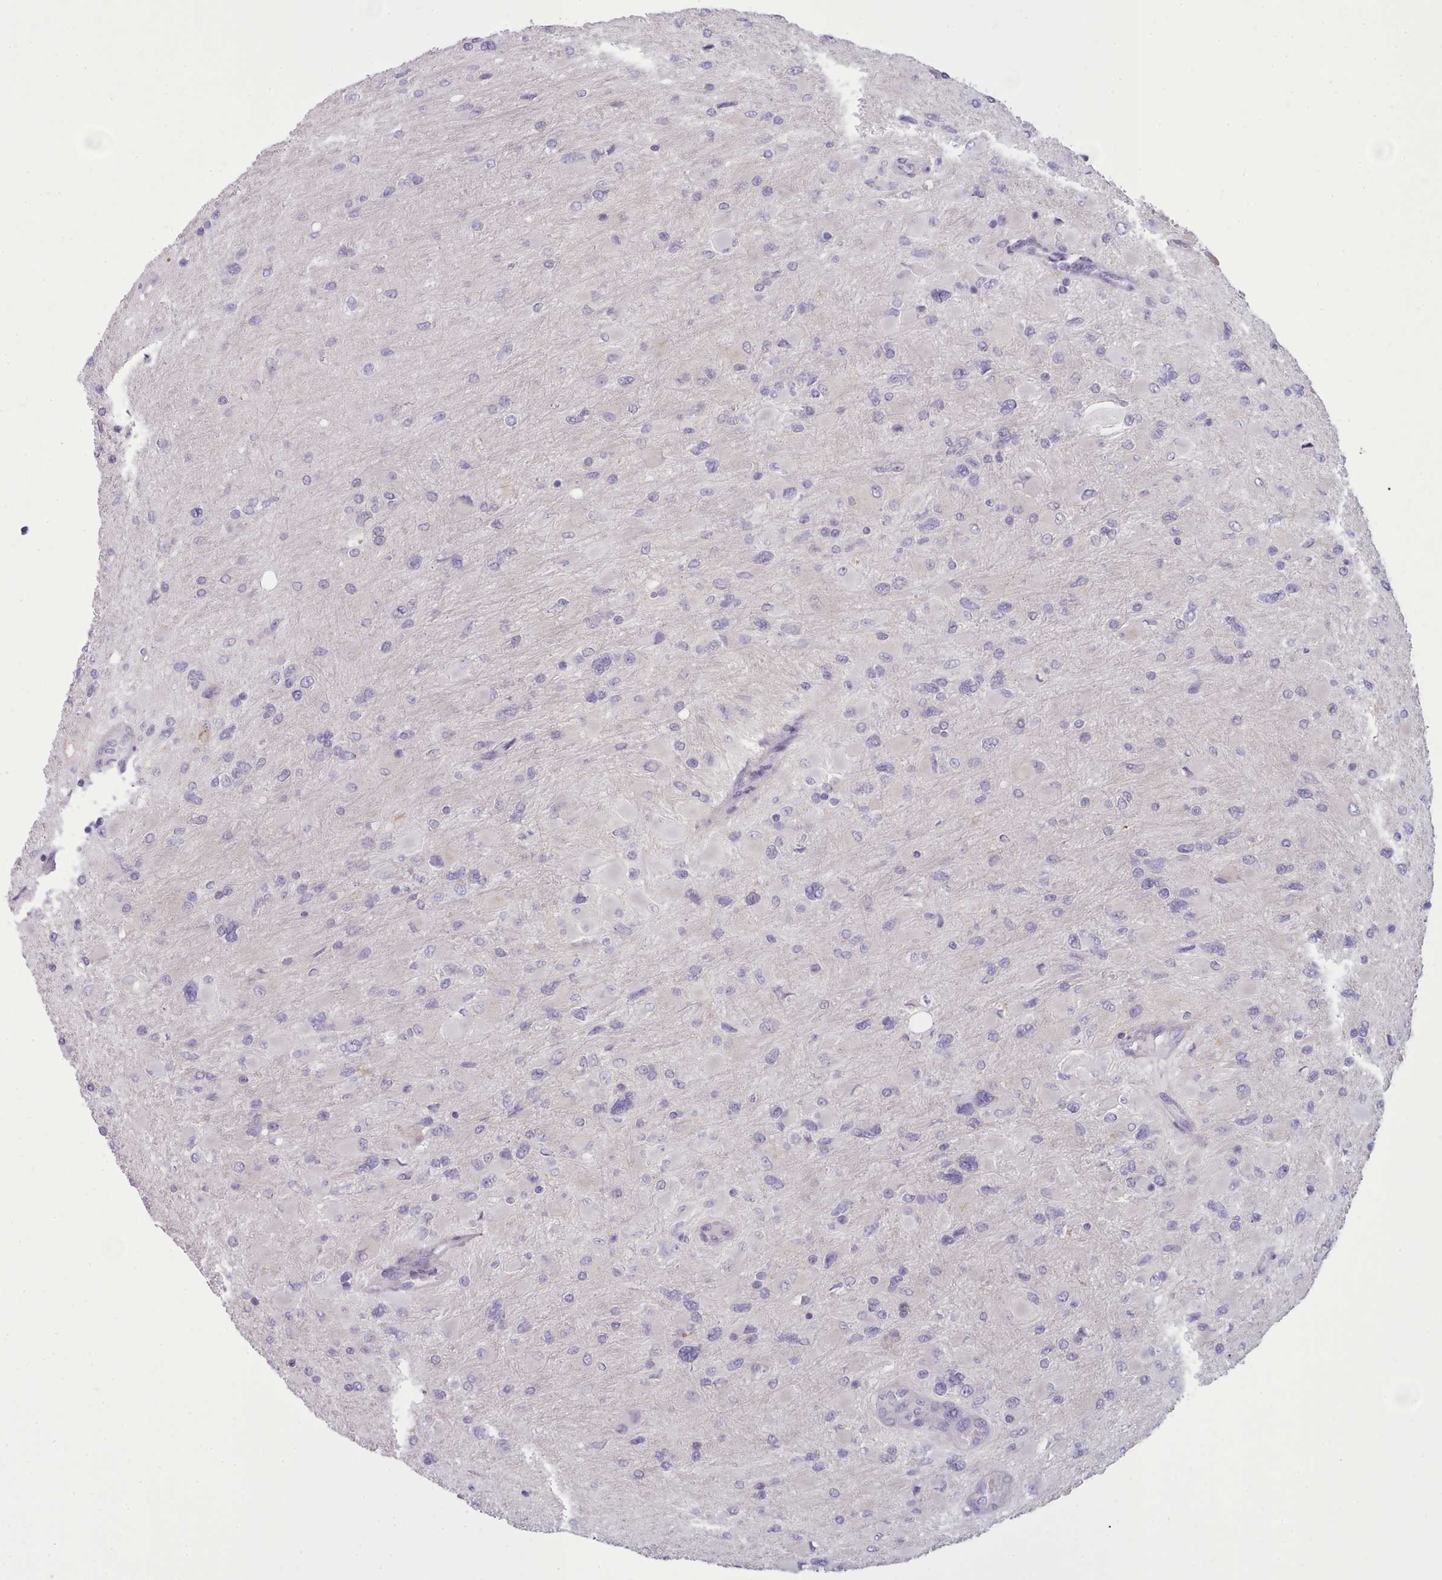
{"staining": {"intensity": "negative", "quantity": "none", "location": "none"}, "tissue": "glioma", "cell_type": "Tumor cells", "image_type": "cancer", "snomed": [{"axis": "morphology", "description": "Glioma, malignant, High grade"}, {"axis": "topography", "description": "Cerebral cortex"}], "caption": "IHC photomicrograph of neoplastic tissue: glioma stained with DAB demonstrates no significant protein expression in tumor cells.", "gene": "MYRFL", "patient": {"sex": "female", "age": 36}}